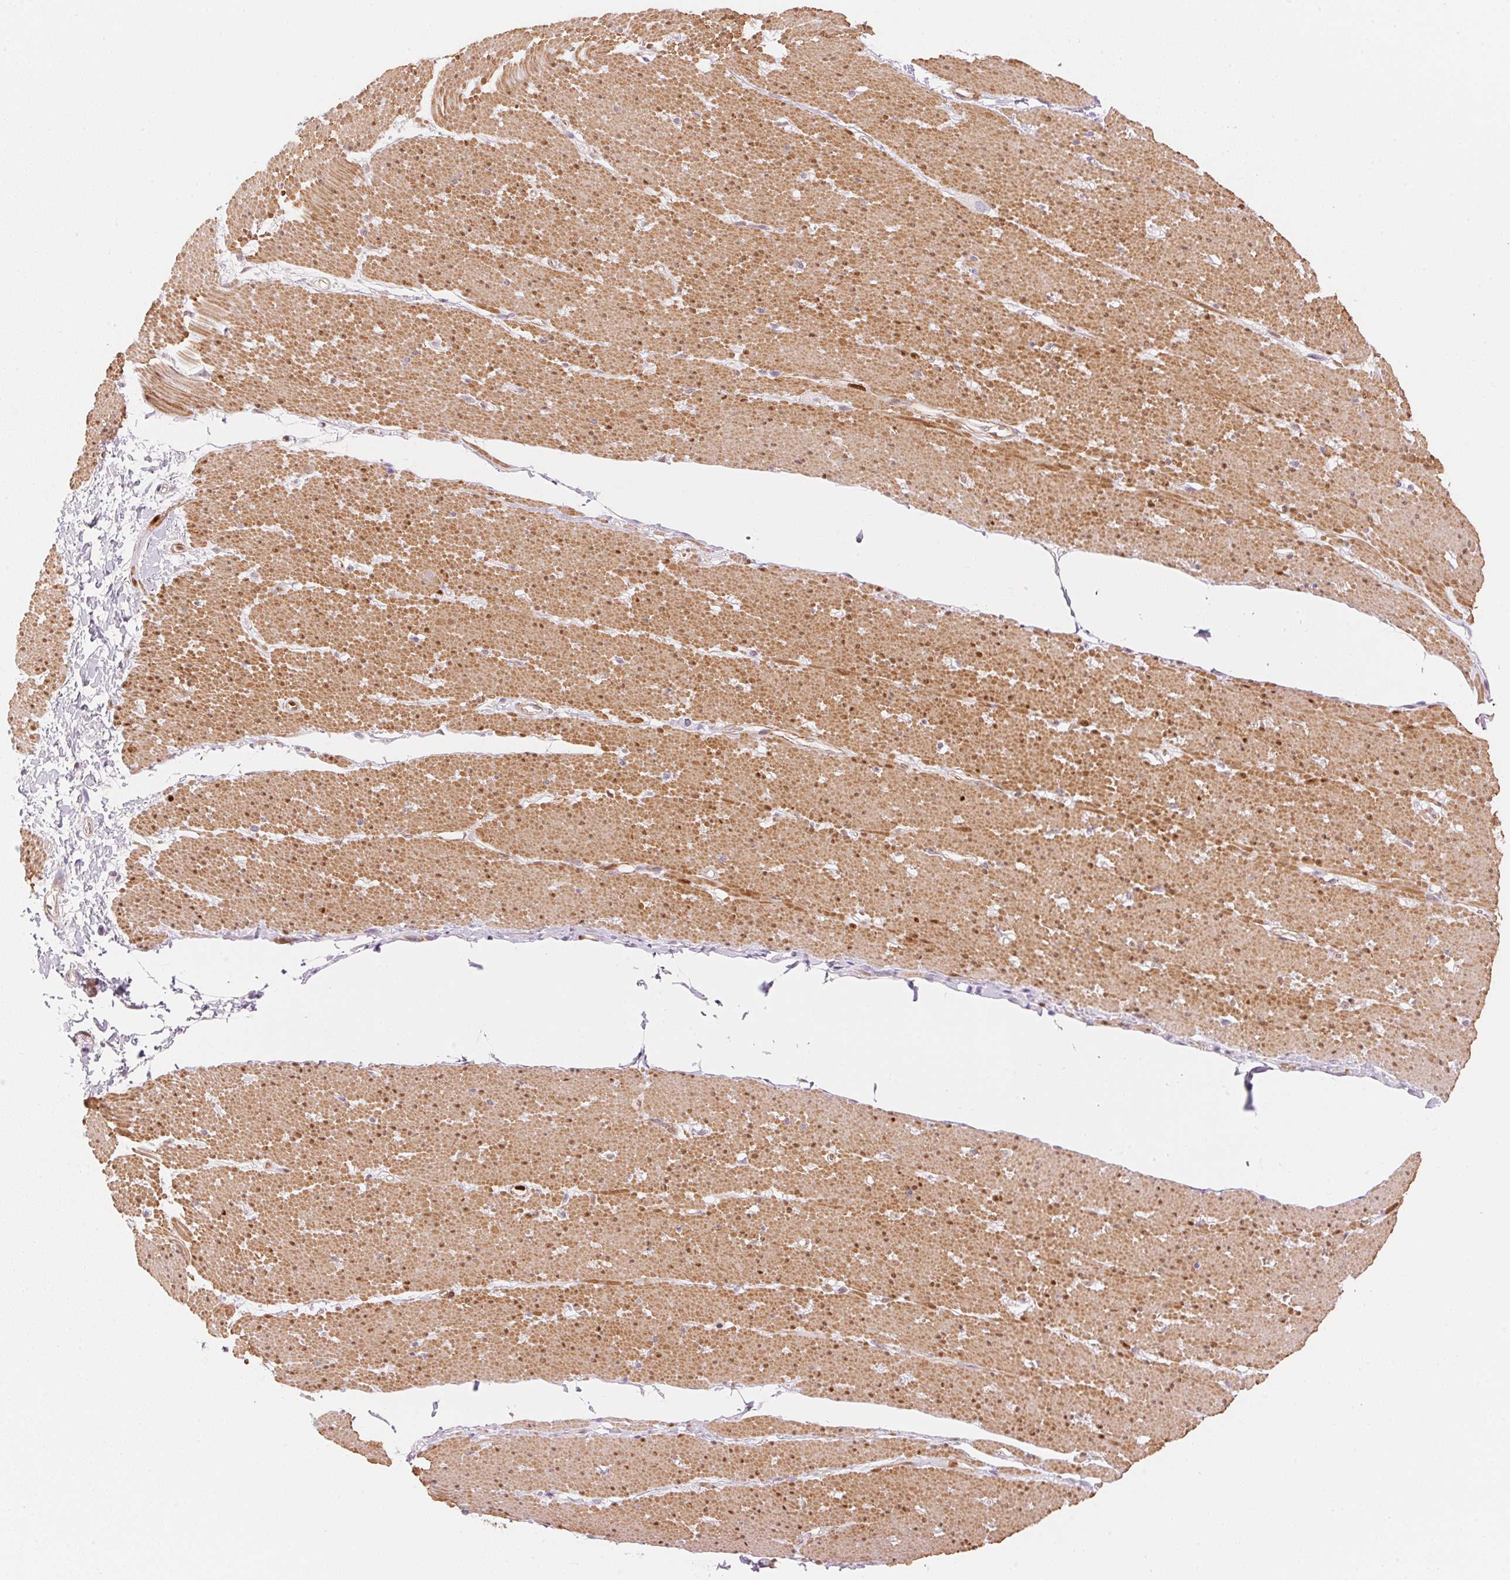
{"staining": {"intensity": "moderate", "quantity": ">75%", "location": "cytoplasmic/membranous,nuclear"}, "tissue": "smooth muscle", "cell_type": "Smooth muscle cells", "image_type": "normal", "snomed": [{"axis": "morphology", "description": "Normal tissue, NOS"}, {"axis": "topography", "description": "Smooth muscle"}, {"axis": "topography", "description": "Rectum"}], "caption": "DAB (3,3'-diaminobenzidine) immunohistochemical staining of normal human smooth muscle reveals moderate cytoplasmic/membranous,nuclear protein staining in approximately >75% of smooth muscle cells.", "gene": "SMTN", "patient": {"sex": "male", "age": 53}}